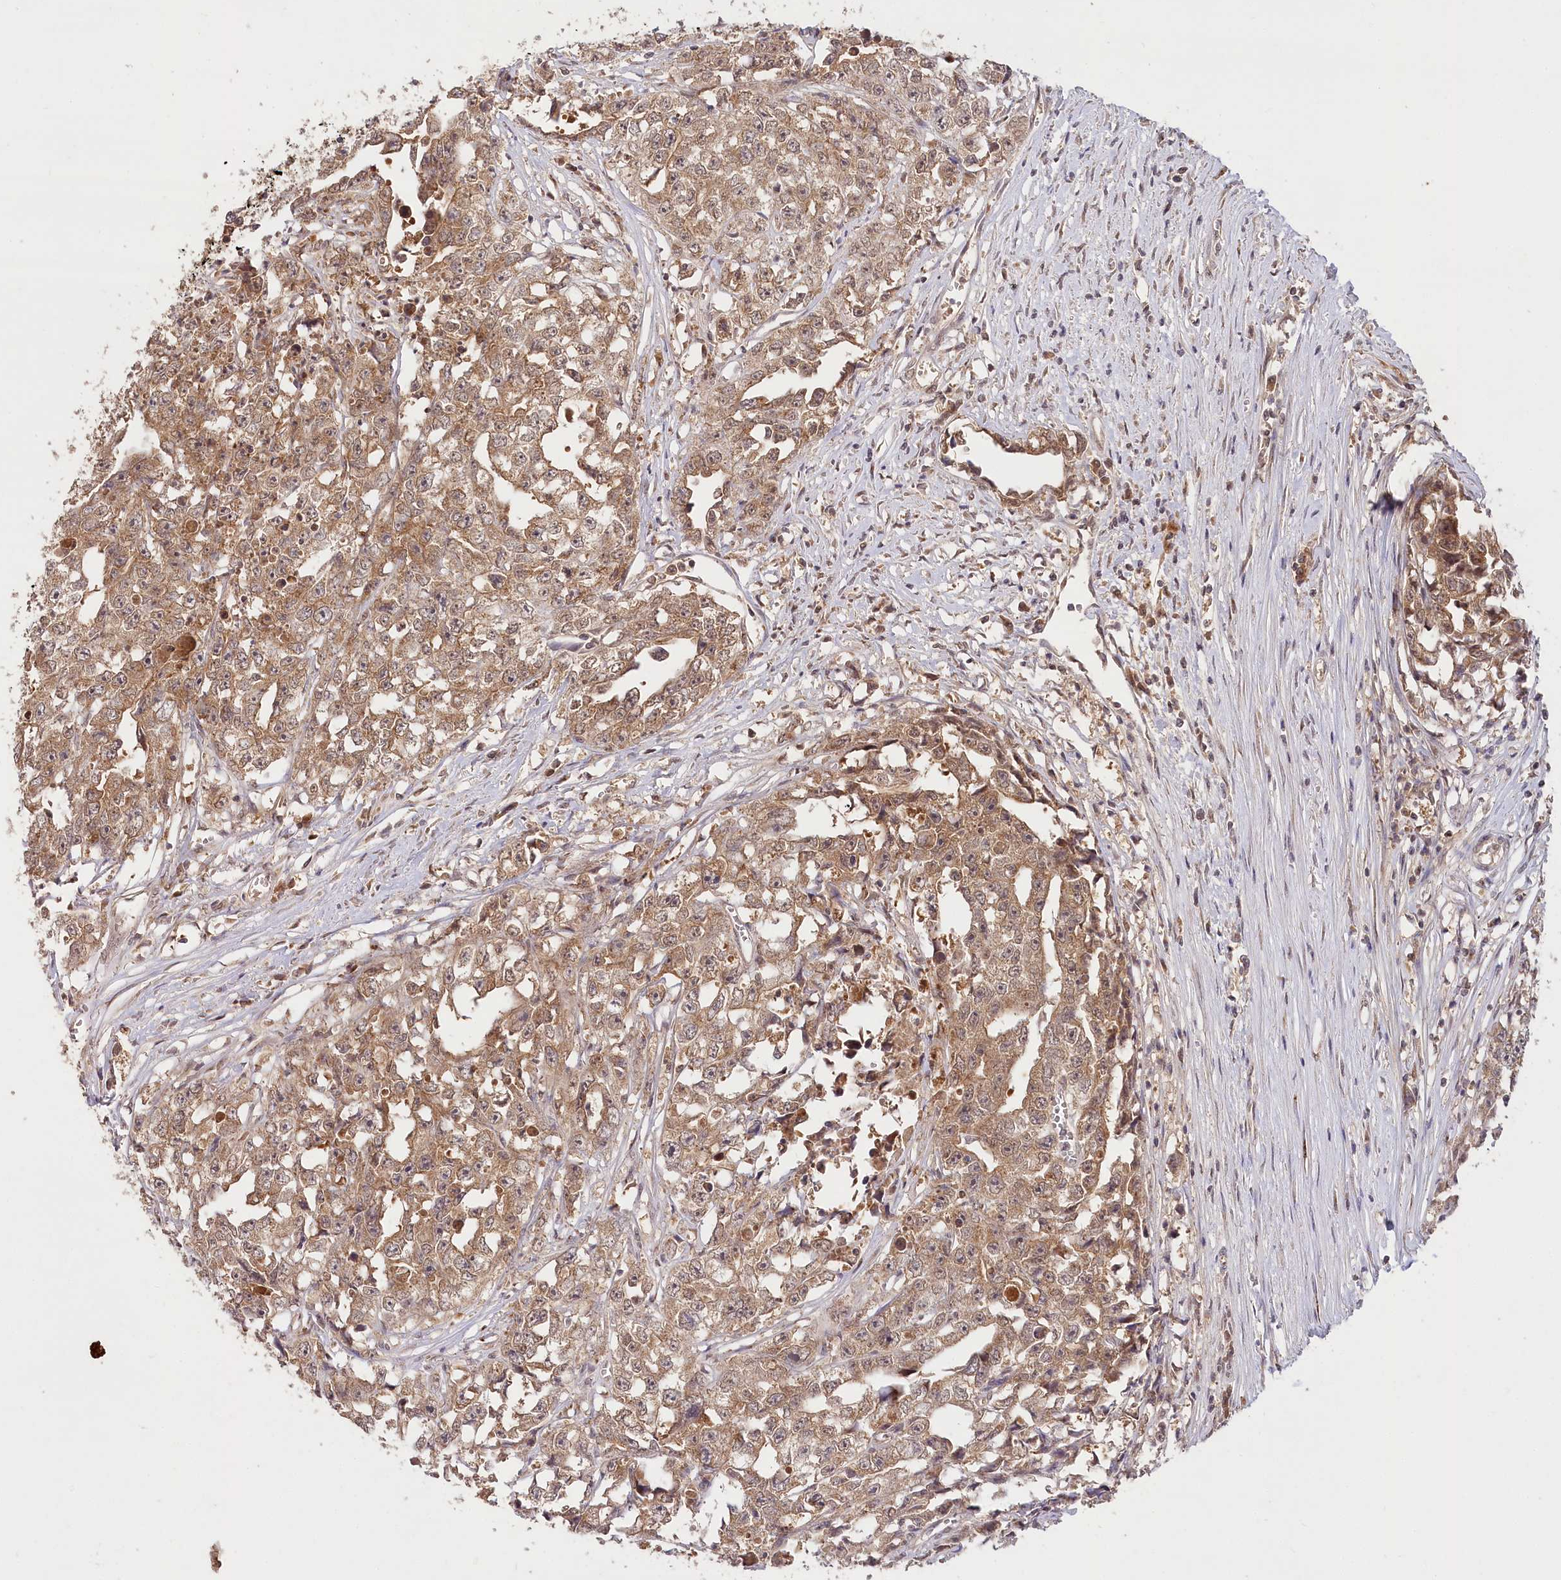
{"staining": {"intensity": "moderate", "quantity": ">75%", "location": "cytoplasmic/membranous"}, "tissue": "testis cancer", "cell_type": "Tumor cells", "image_type": "cancer", "snomed": [{"axis": "morphology", "description": "Seminoma, NOS"}, {"axis": "morphology", "description": "Carcinoma, Embryonal, NOS"}, {"axis": "topography", "description": "Testis"}], "caption": "This is a micrograph of immunohistochemistry (IHC) staining of testis cancer (seminoma), which shows moderate expression in the cytoplasmic/membranous of tumor cells.", "gene": "IRAK1BP1", "patient": {"sex": "male", "age": 43}}